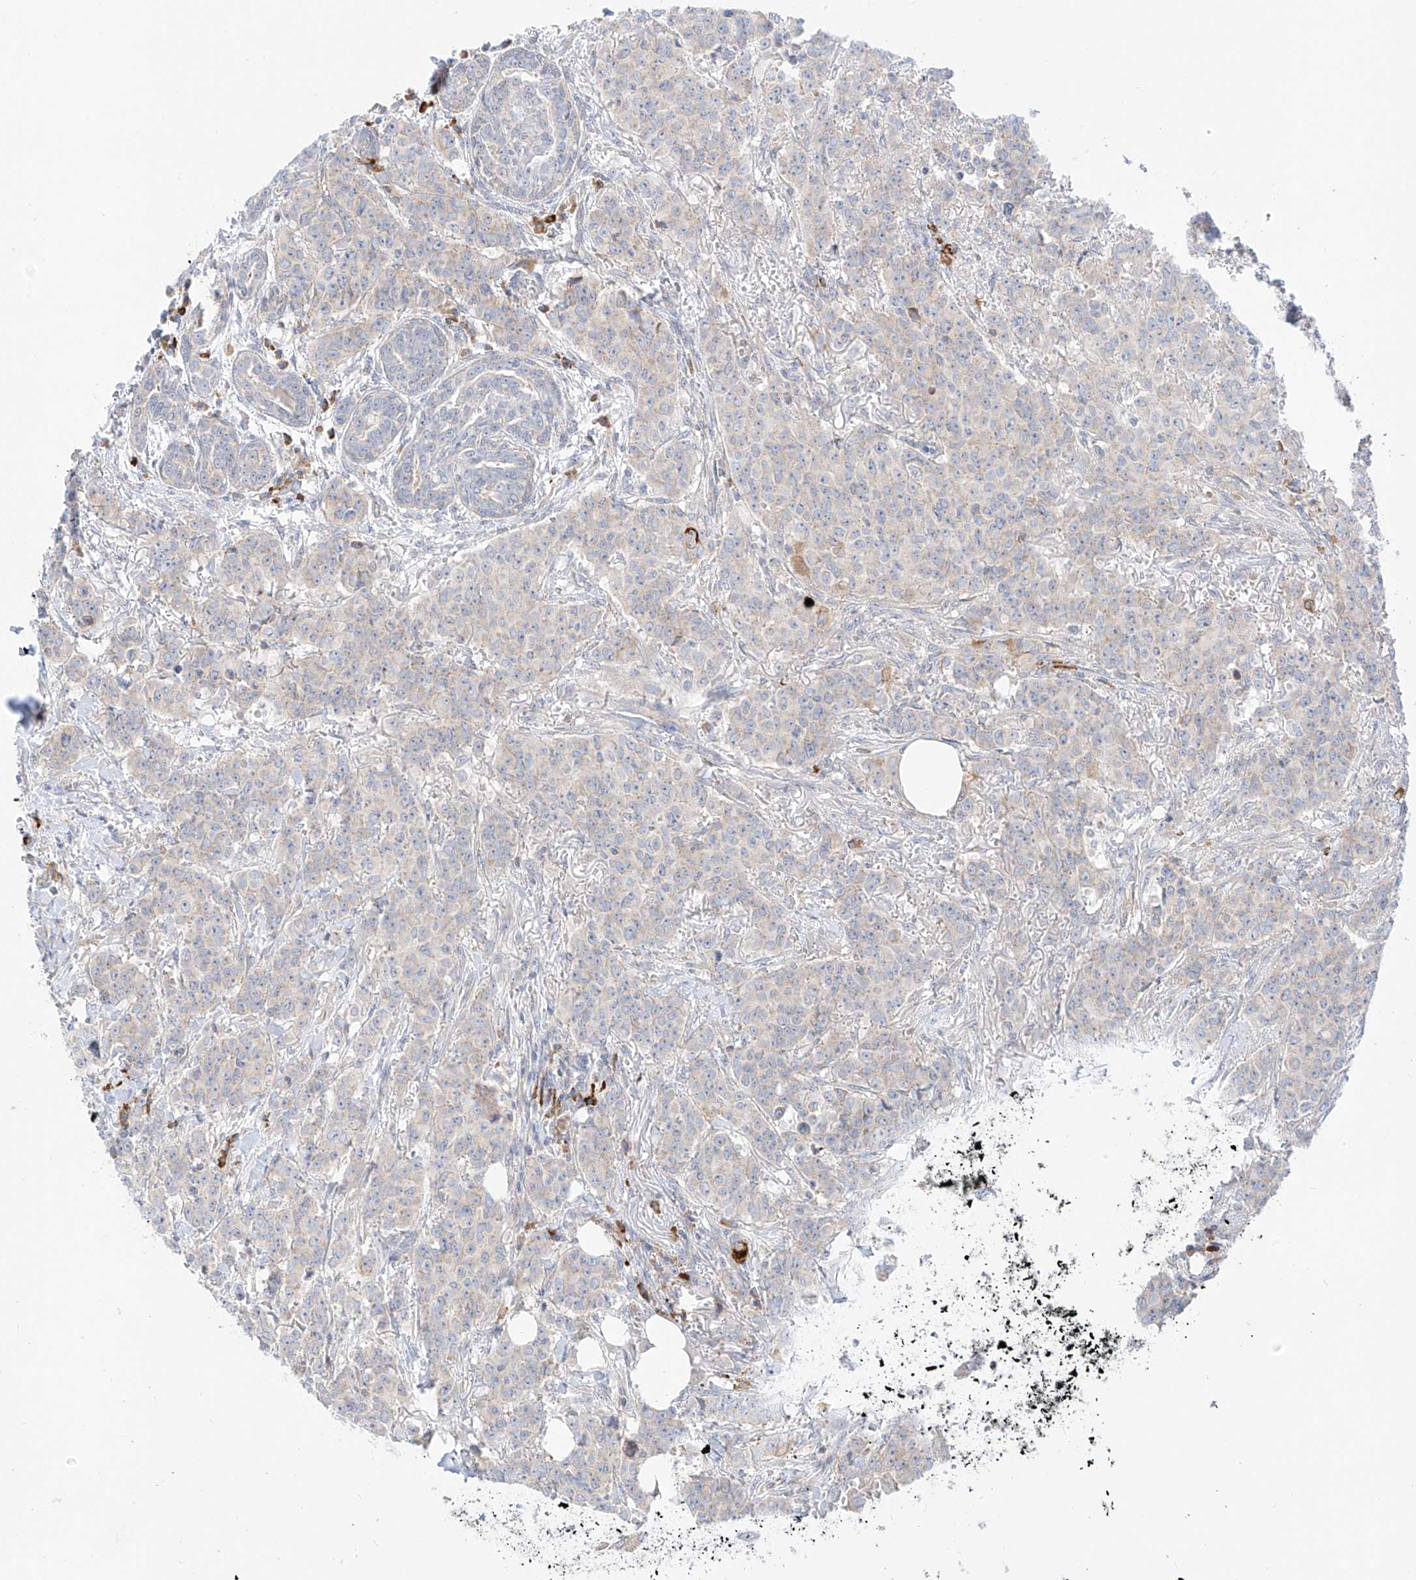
{"staining": {"intensity": "negative", "quantity": "none", "location": "none"}, "tissue": "breast cancer", "cell_type": "Tumor cells", "image_type": "cancer", "snomed": [{"axis": "morphology", "description": "Duct carcinoma"}, {"axis": "topography", "description": "Breast"}], "caption": "There is no significant staining in tumor cells of breast invasive ductal carcinoma. Brightfield microscopy of immunohistochemistry (IHC) stained with DAB (brown) and hematoxylin (blue), captured at high magnification.", "gene": "SYTL3", "patient": {"sex": "female", "age": 40}}